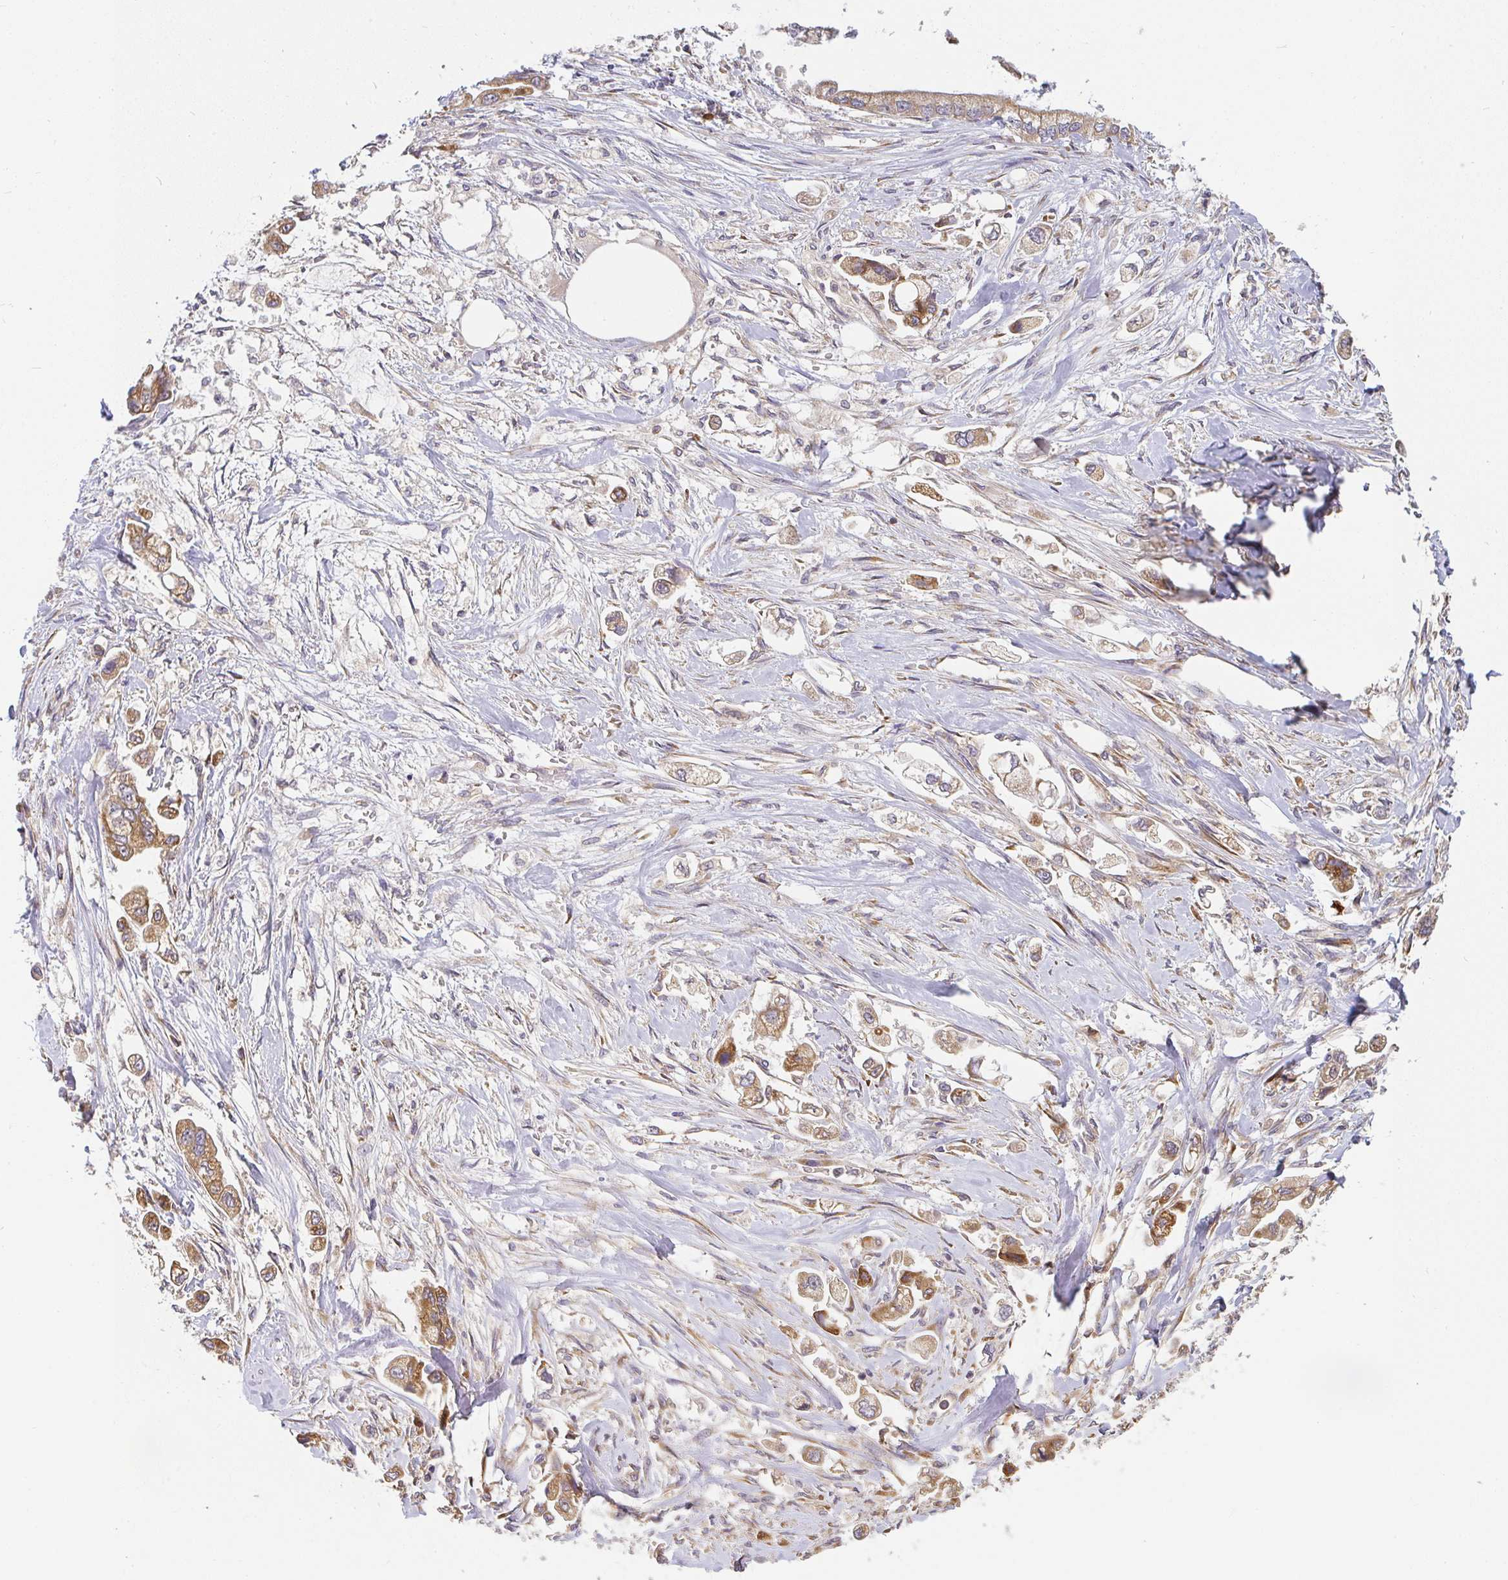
{"staining": {"intensity": "moderate", "quantity": ">75%", "location": "cytoplasmic/membranous"}, "tissue": "stomach cancer", "cell_type": "Tumor cells", "image_type": "cancer", "snomed": [{"axis": "morphology", "description": "Adenocarcinoma, NOS"}, {"axis": "topography", "description": "Stomach"}], "caption": "This image reveals immunohistochemistry (IHC) staining of stomach cancer (adenocarcinoma), with medium moderate cytoplasmic/membranous staining in approximately >75% of tumor cells.", "gene": "SLC35B3", "patient": {"sex": "male", "age": 62}}